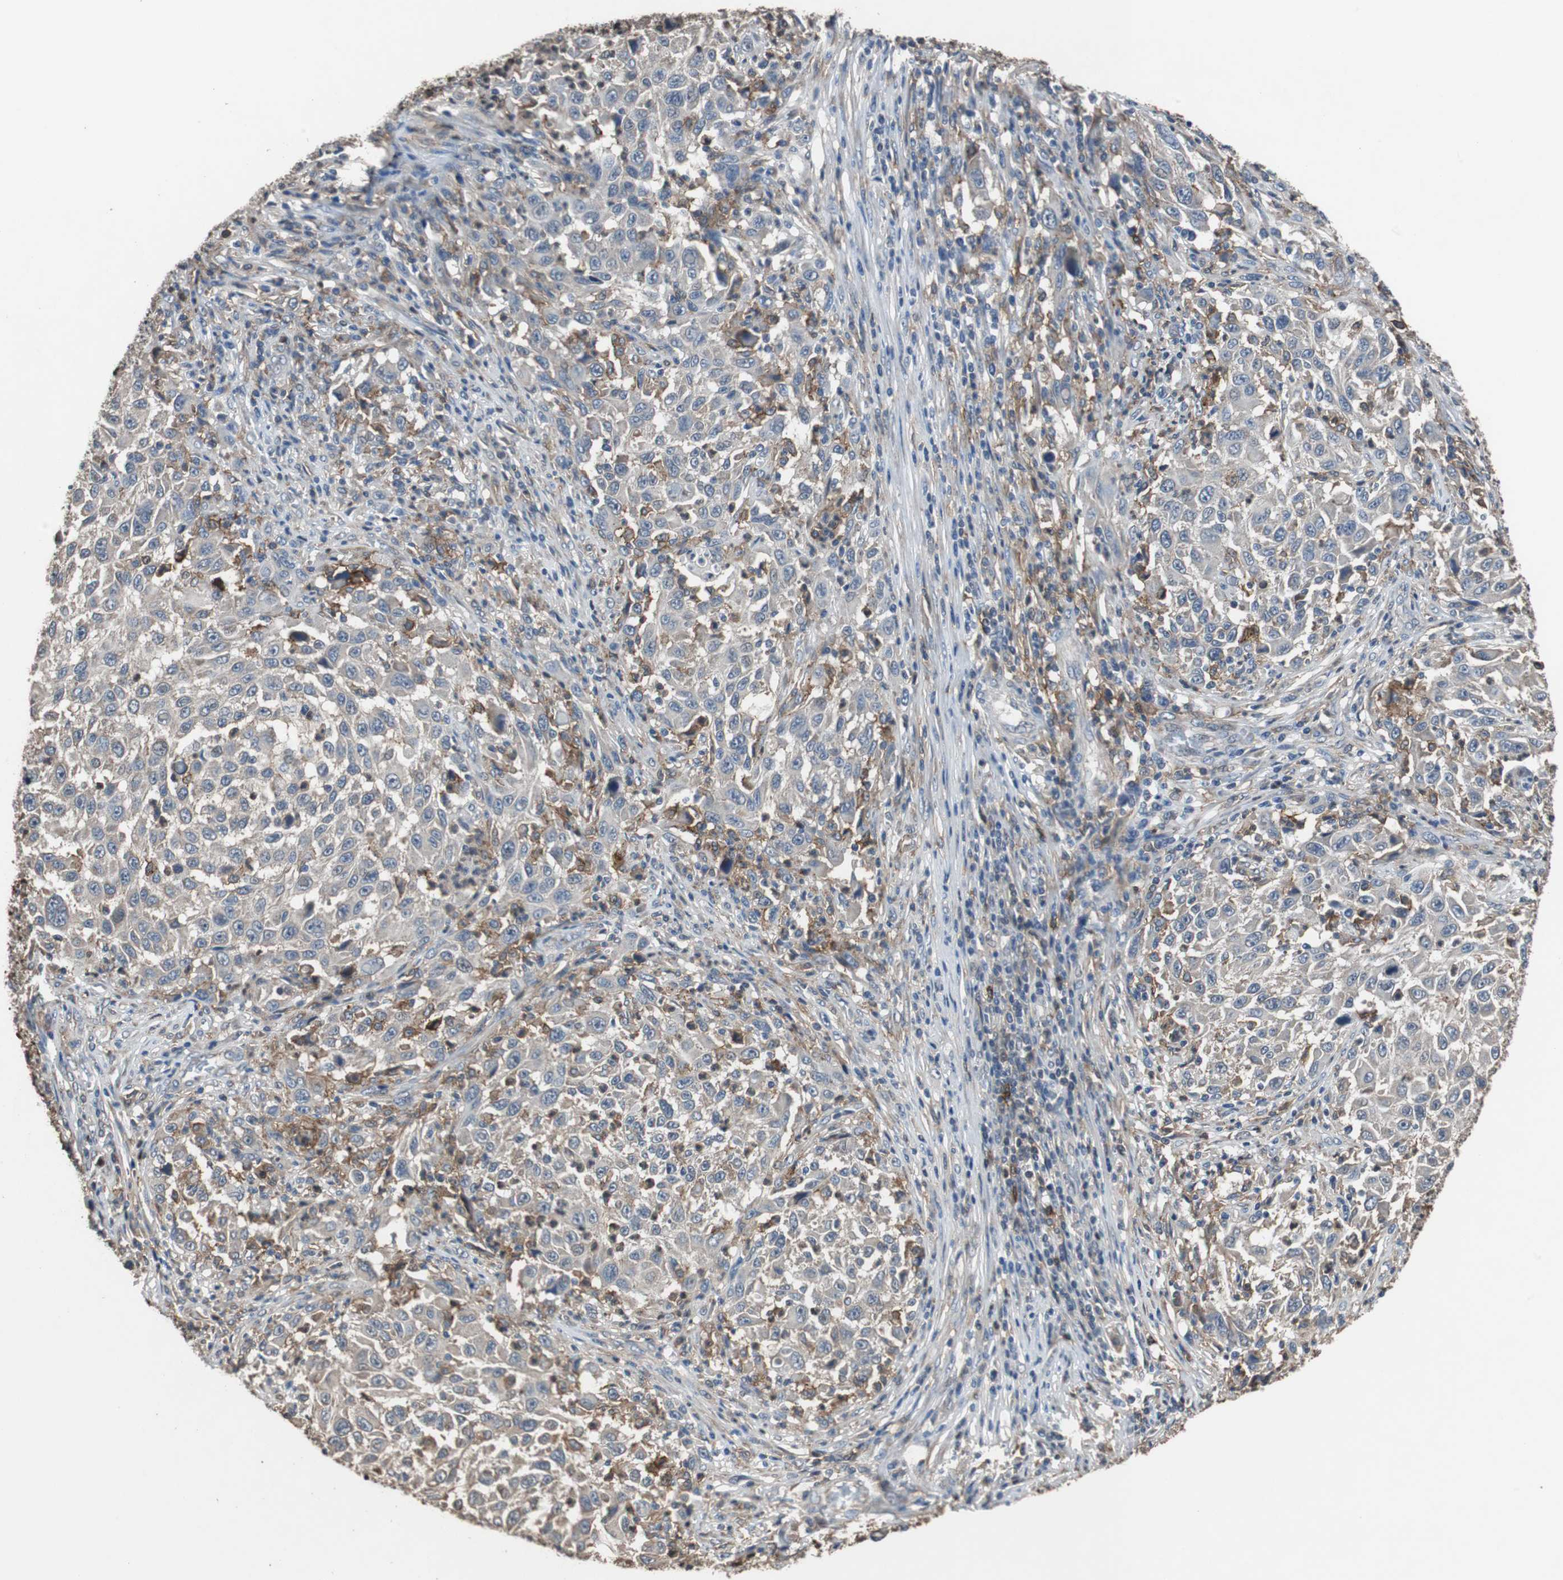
{"staining": {"intensity": "weak", "quantity": "25%-75%", "location": "cytoplasmic/membranous"}, "tissue": "melanoma", "cell_type": "Tumor cells", "image_type": "cancer", "snomed": [{"axis": "morphology", "description": "Malignant melanoma, Metastatic site"}, {"axis": "topography", "description": "Lymph node"}], "caption": "Melanoma was stained to show a protein in brown. There is low levels of weak cytoplasmic/membranous staining in about 25%-75% of tumor cells.", "gene": "SCIMP", "patient": {"sex": "male", "age": 61}}